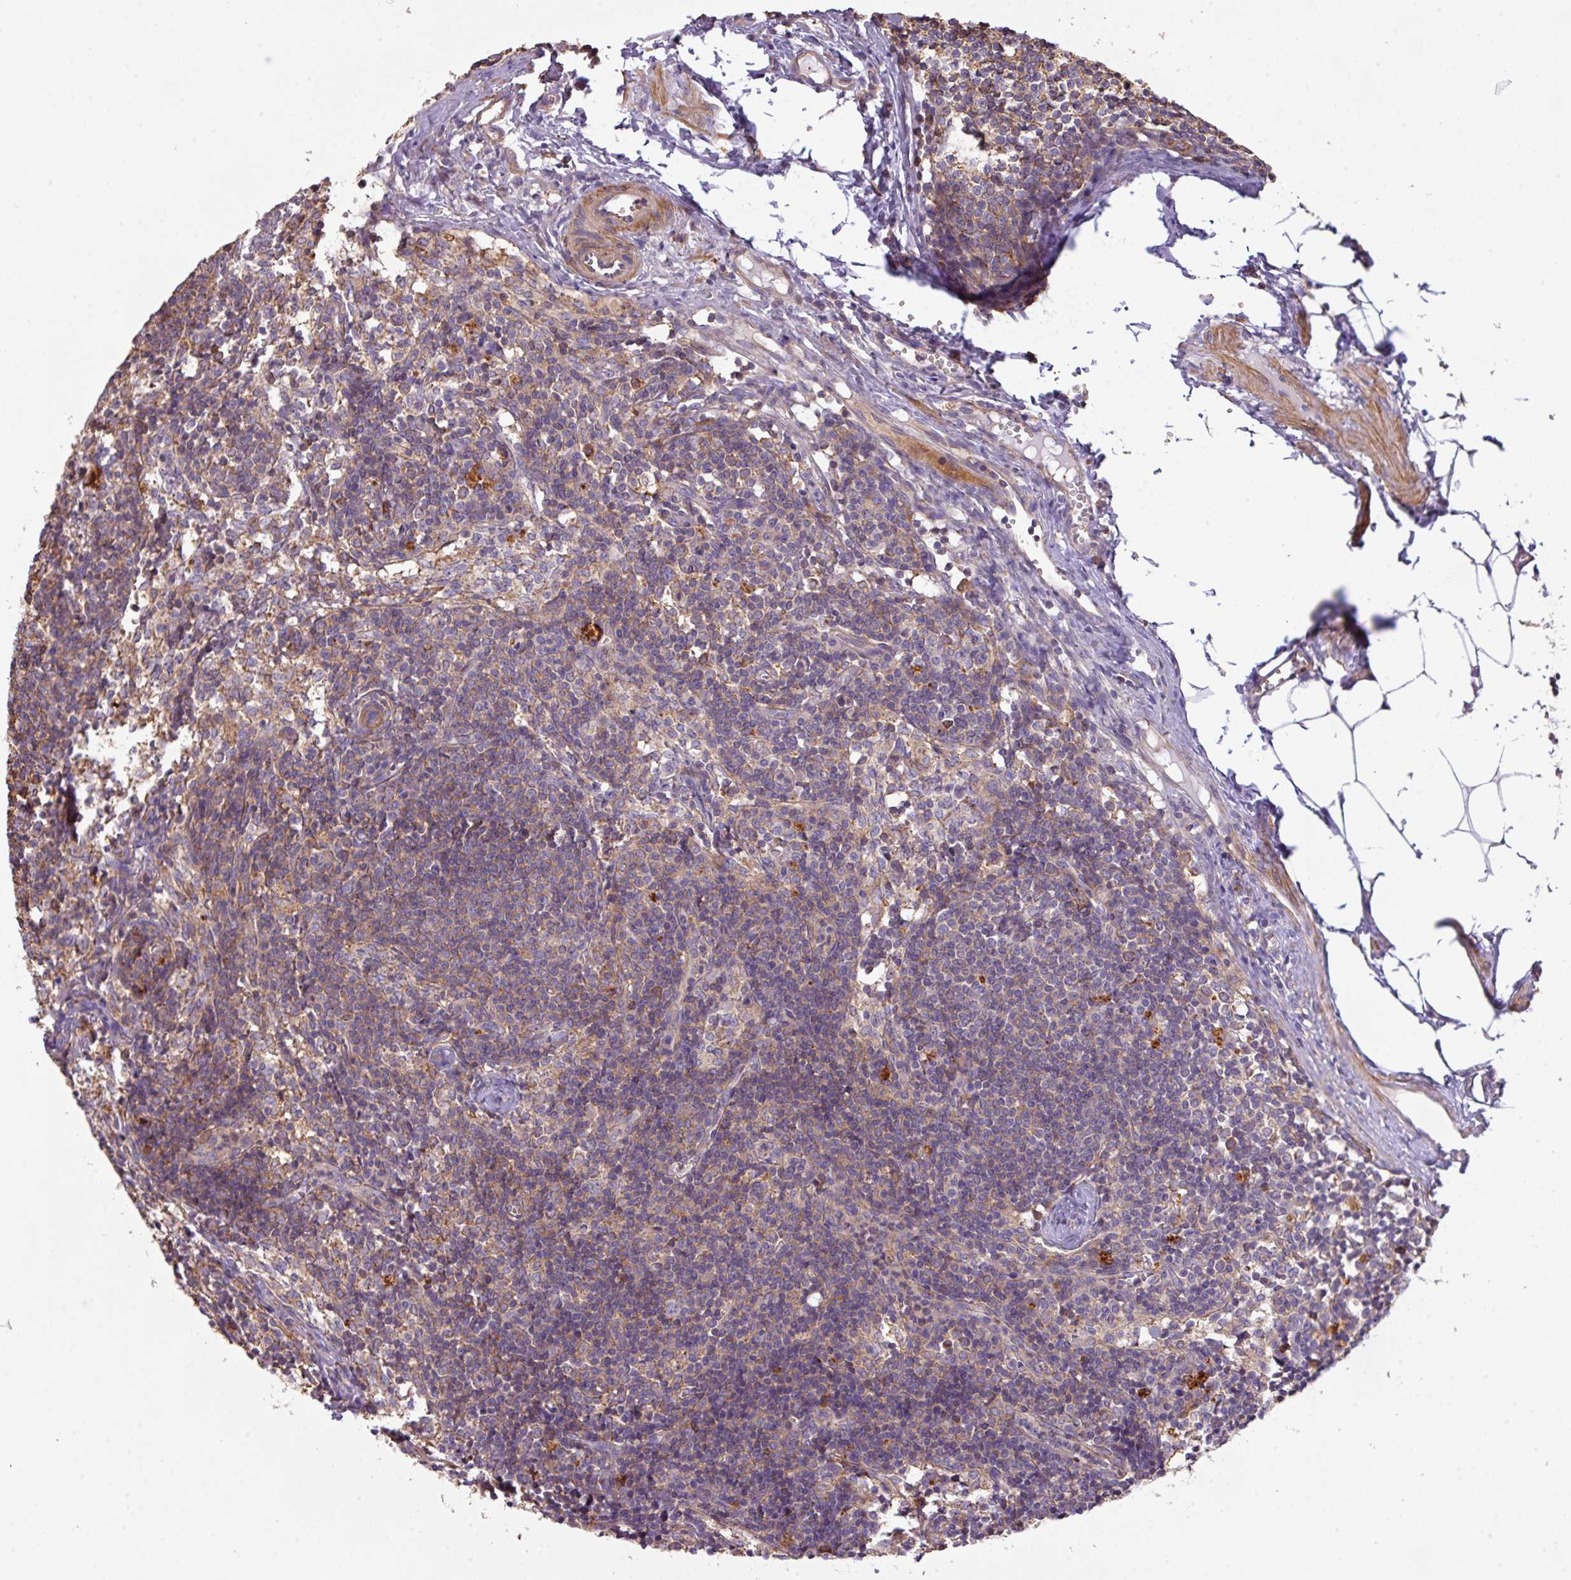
{"staining": {"intensity": "moderate", "quantity": "25%-75%", "location": "cytoplasmic/membranous"}, "tissue": "lymph node", "cell_type": "Germinal center cells", "image_type": "normal", "snomed": [{"axis": "morphology", "description": "Normal tissue, NOS"}, {"axis": "topography", "description": "Lymph node"}], "caption": "The image reveals immunohistochemical staining of unremarkable lymph node. There is moderate cytoplasmic/membranous positivity is seen in approximately 25%-75% of germinal center cells.", "gene": "LRRC41", "patient": {"sex": "female", "age": 30}}